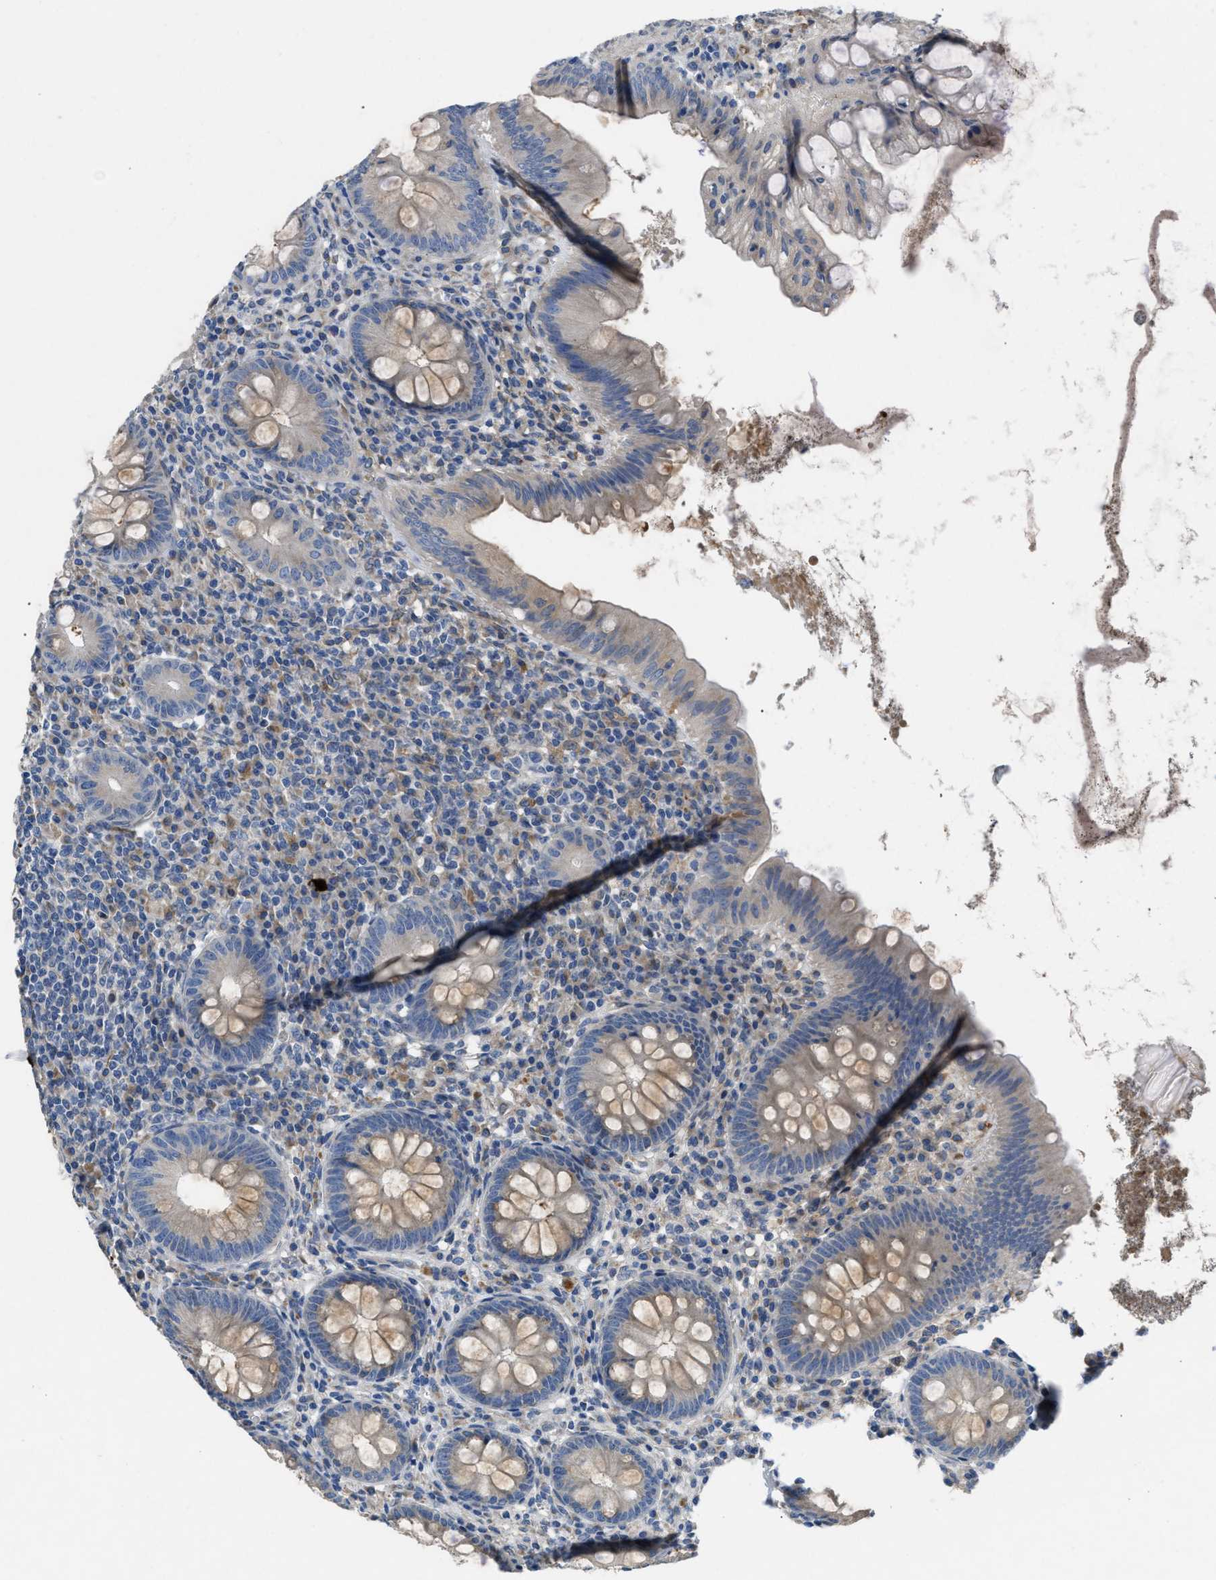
{"staining": {"intensity": "weak", "quantity": "25%-75%", "location": "cytoplasmic/membranous"}, "tissue": "appendix", "cell_type": "Glandular cells", "image_type": "normal", "snomed": [{"axis": "morphology", "description": "Normal tissue, NOS"}, {"axis": "topography", "description": "Appendix"}], "caption": "The histopathology image shows immunohistochemical staining of unremarkable appendix. There is weak cytoplasmic/membranous staining is identified in approximately 25%-75% of glandular cells. Using DAB (3,3'-diaminobenzidine) (brown) and hematoxylin (blue) stains, captured at high magnification using brightfield microscopy.", "gene": "GGCX", "patient": {"sex": "male", "age": 56}}